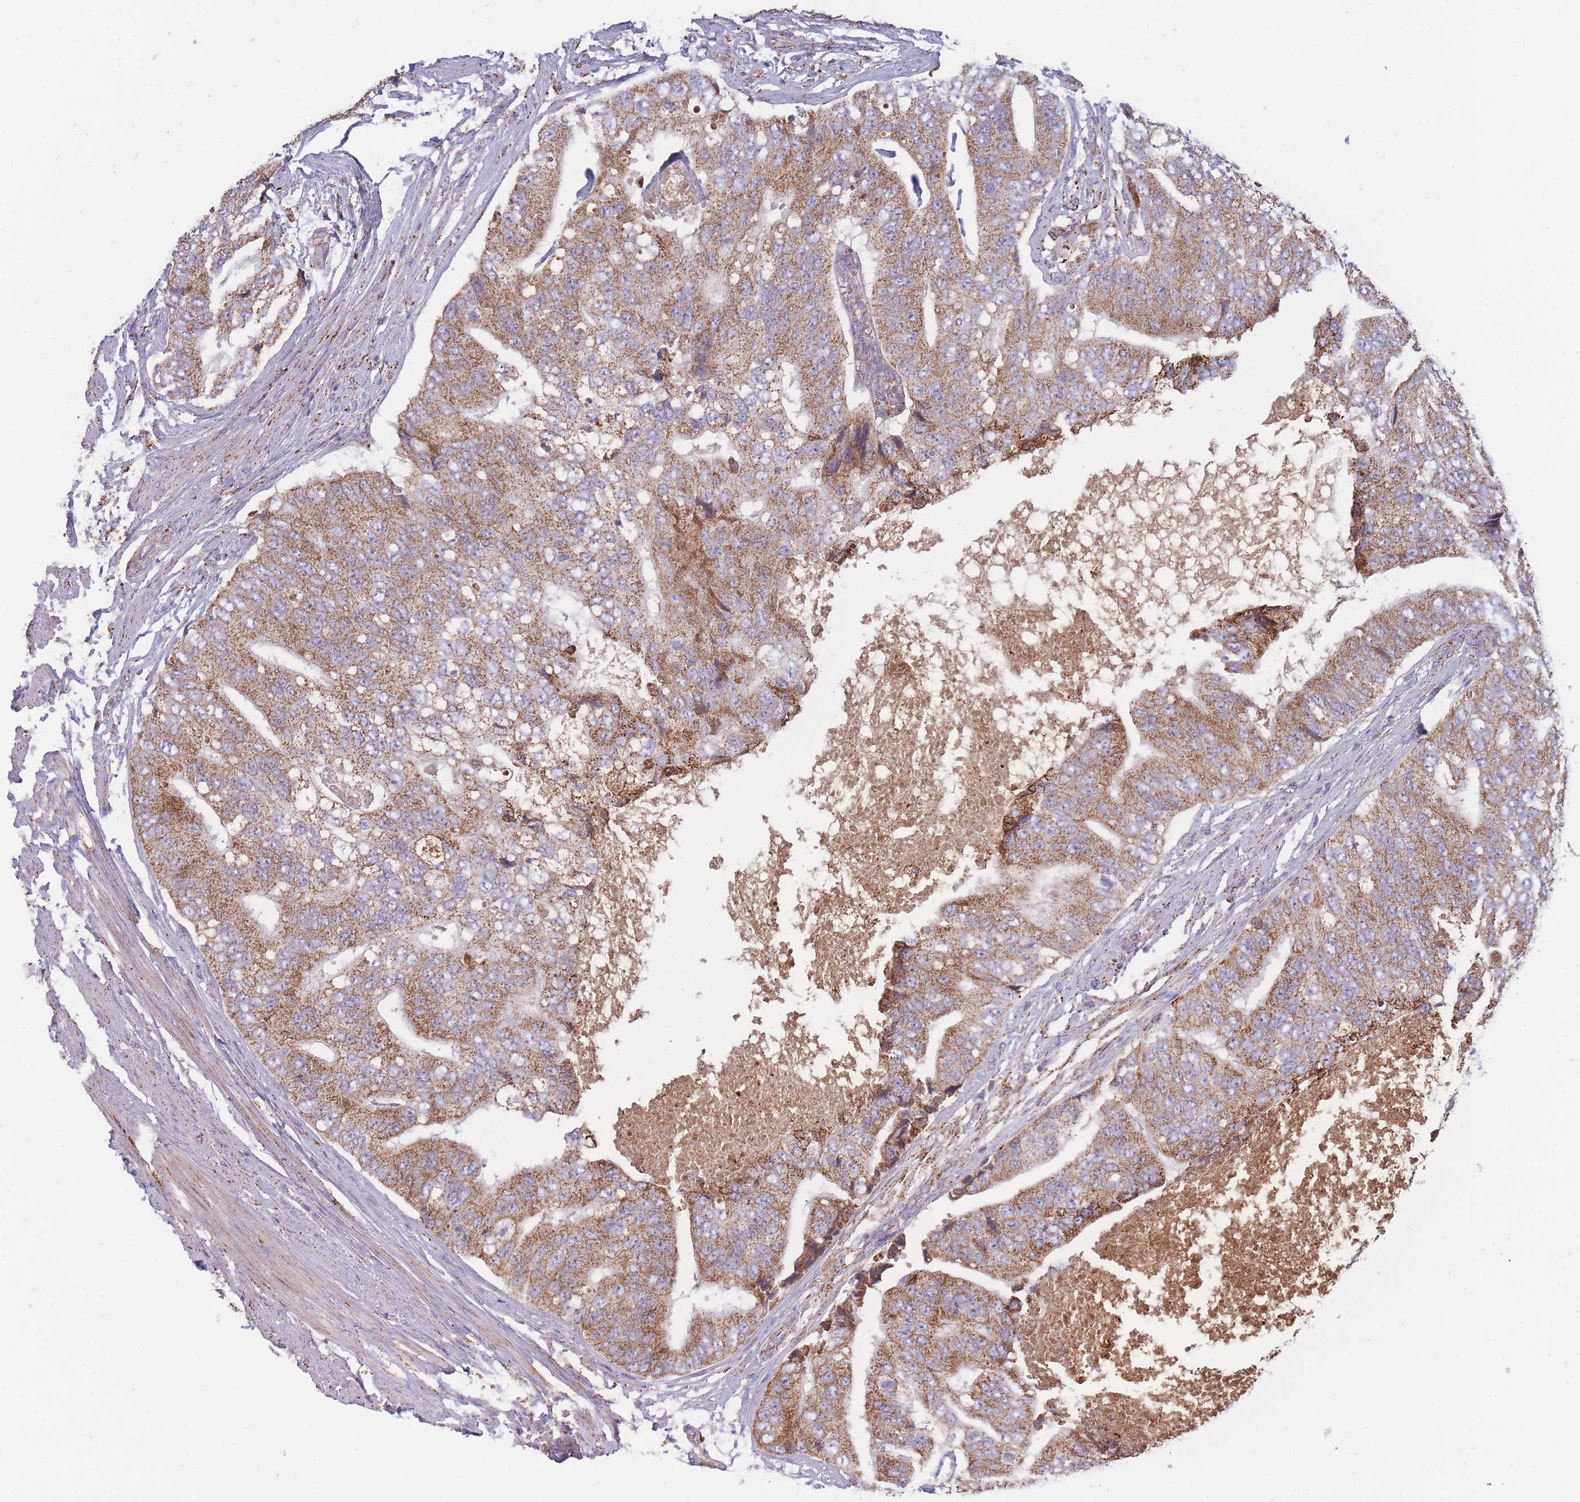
{"staining": {"intensity": "moderate", "quantity": ">75%", "location": "cytoplasmic/membranous"}, "tissue": "prostate cancer", "cell_type": "Tumor cells", "image_type": "cancer", "snomed": [{"axis": "morphology", "description": "Adenocarcinoma, High grade"}, {"axis": "topography", "description": "Prostate"}], "caption": "Protein expression by immunohistochemistry (IHC) reveals moderate cytoplasmic/membranous staining in approximately >75% of tumor cells in prostate cancer (adenocarcinoma (high-grade)). (brown staining indicates protein expression, while blue staining denotes nuclei).", "gene": "MRPL17", "patient": {"sex": "male", "age": 70}}